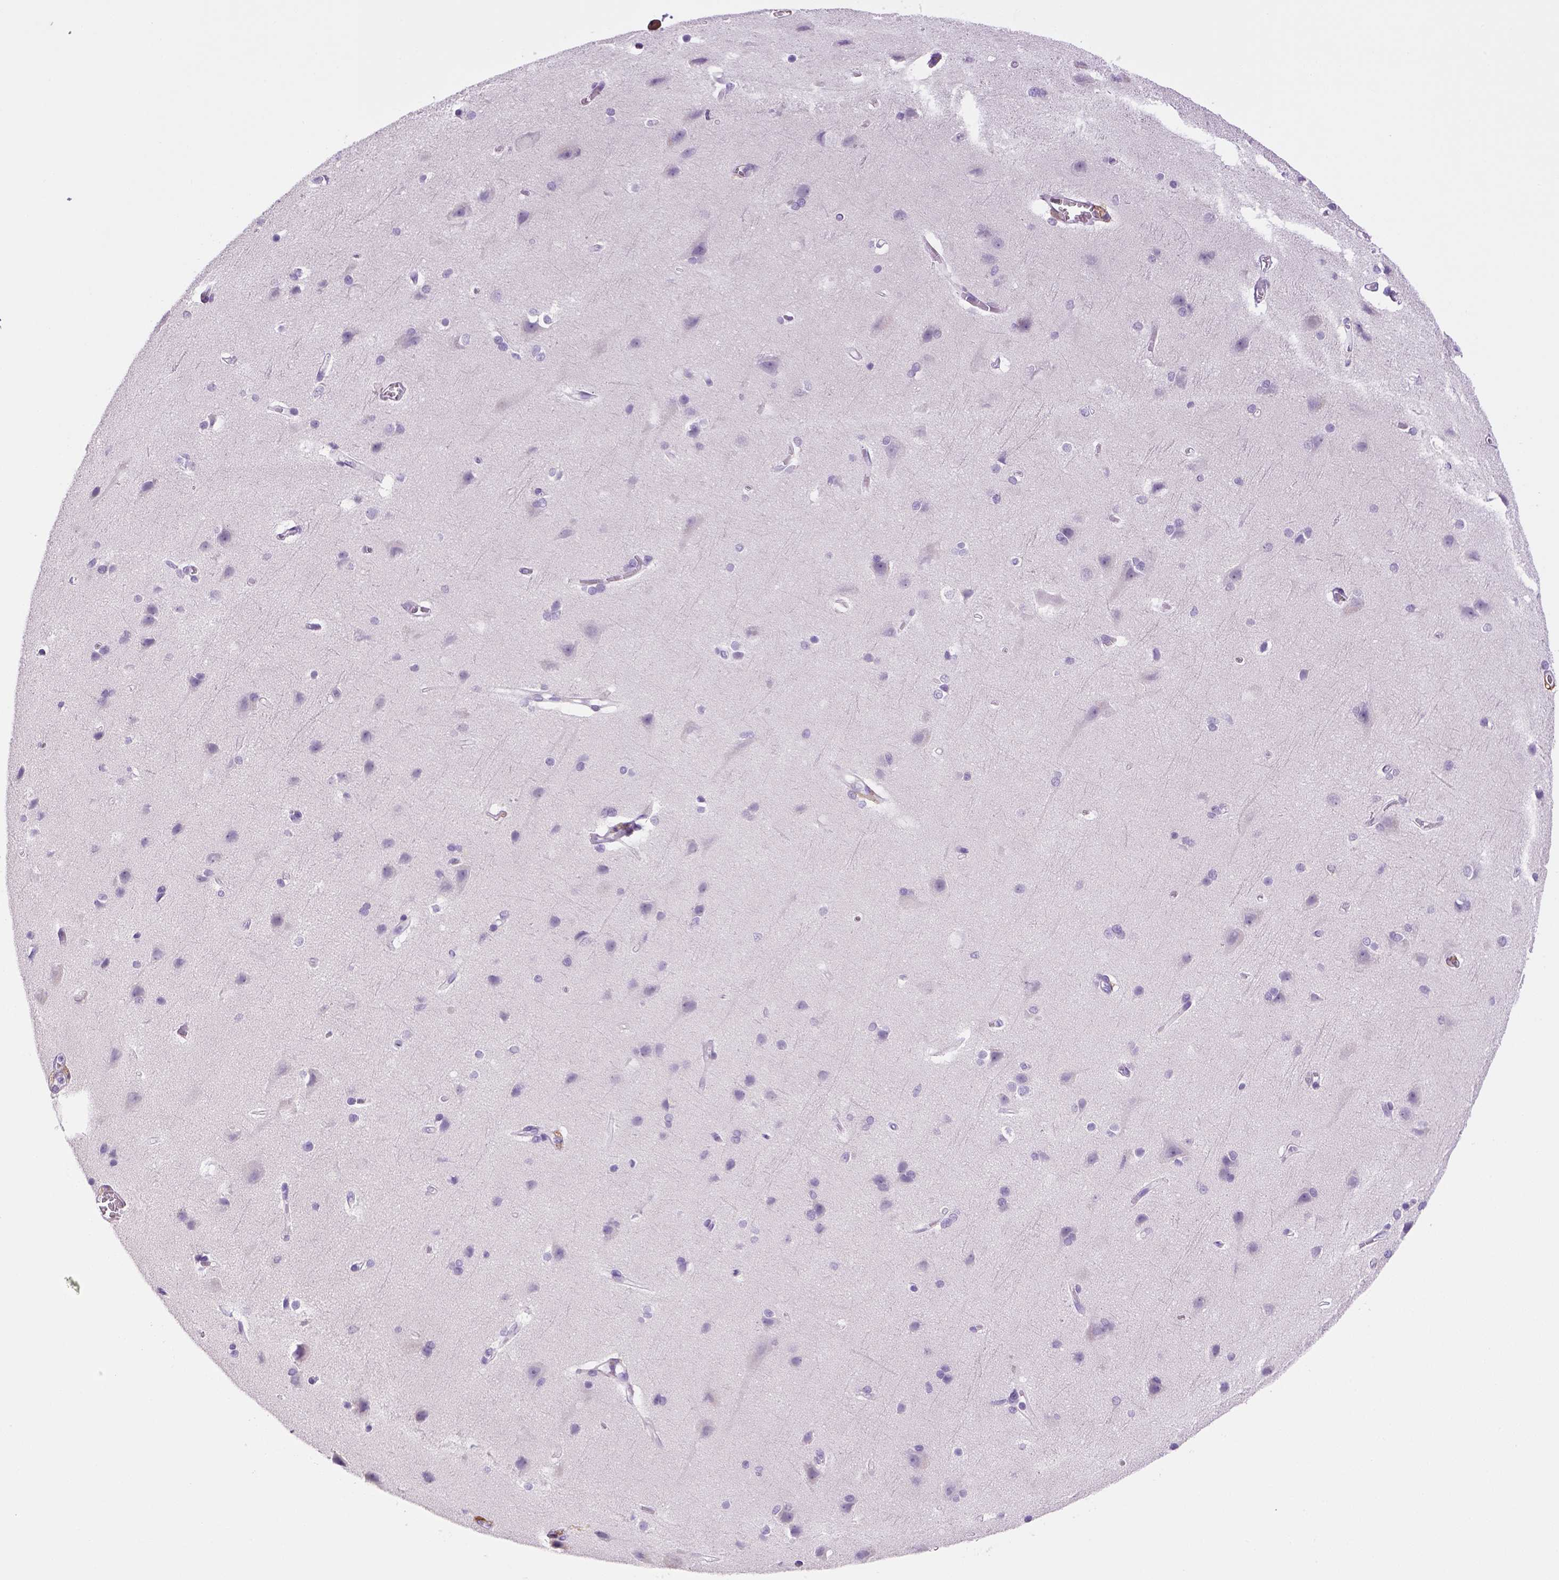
{"staining": {"intensity": "negative", "quantity": "none", "location": "none"}, "tissue": "cerebral cortex", "cell_type": "Endothelial cells", "image_type": "normal", "snomed": [{"axis": "morphology", "description": "Normal tissue, NOS"}, {"axis": "topography", "description": "Cerebral cortex"}], "caption": "A histopathology image of cerebral cortex stained for a protein demonstrates no brown staining in endothelial cells.", "gene": "CD14", "patient": {"sex": "male", "age": 37}}